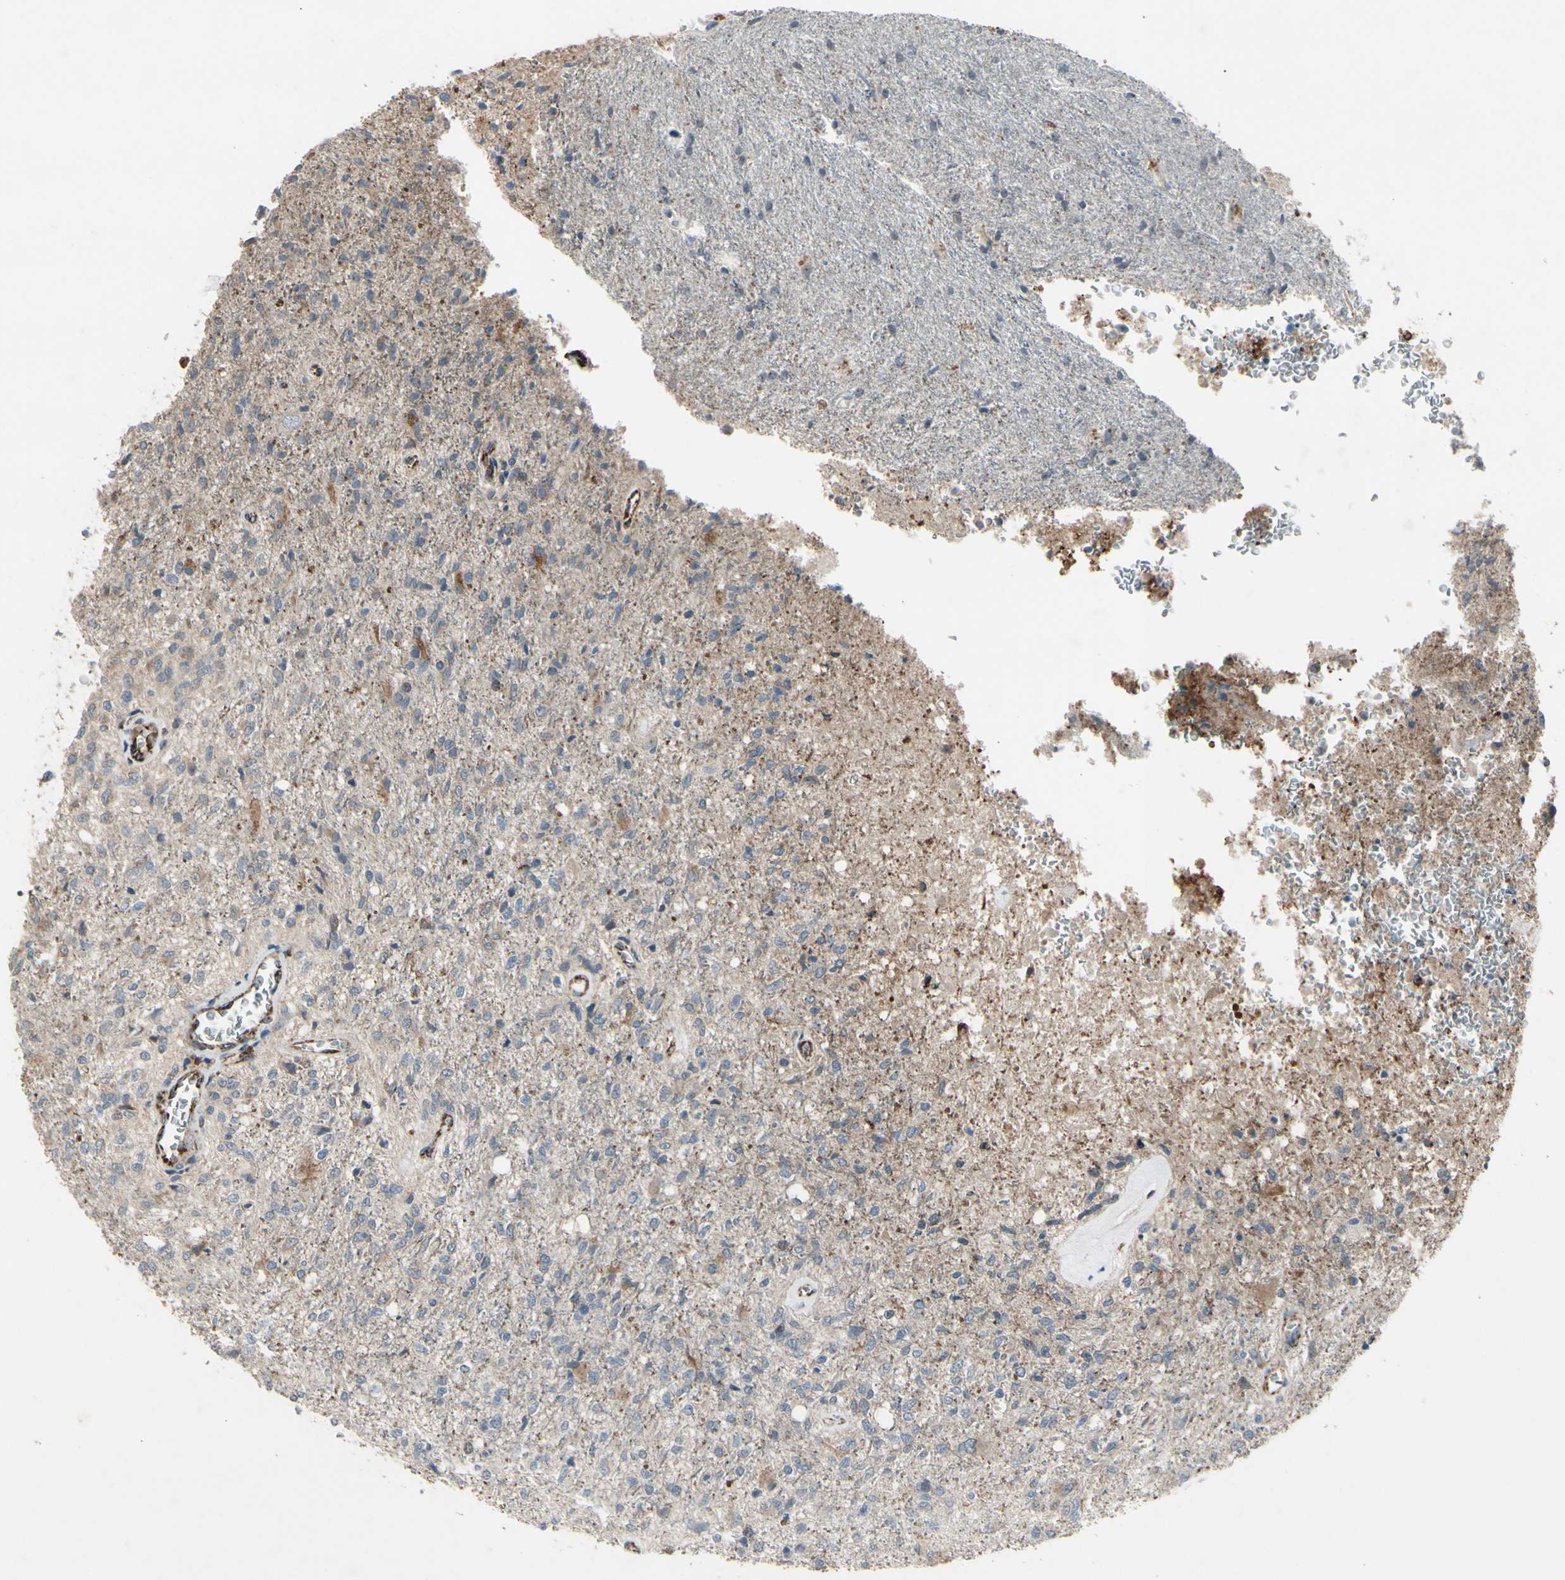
{"staining": {"intensity": "weak", "quantity": ">75%", "location": "cytoplasmic/membranous"}, "tissue": "glioma", "cell_type": "Tumor cells", "image_type": "cancer", "snomed": [{"axis": "morphology", "description": "Normal tissue, NOS"}, {"axis": "morphology", "description": "Glioma, malignant, High grade"}, {"axis": "topography", "description": "Cerebral cortex"}], "caption": "High-grade glioma (malignant) tissue exhibits weak cytoplasmic/membranous positivity in approximately >75% of tumor cells, visualized by immunohistochemistry.", "gene": "CPT1A", "patient": {"sex": "male", "age": 77}}